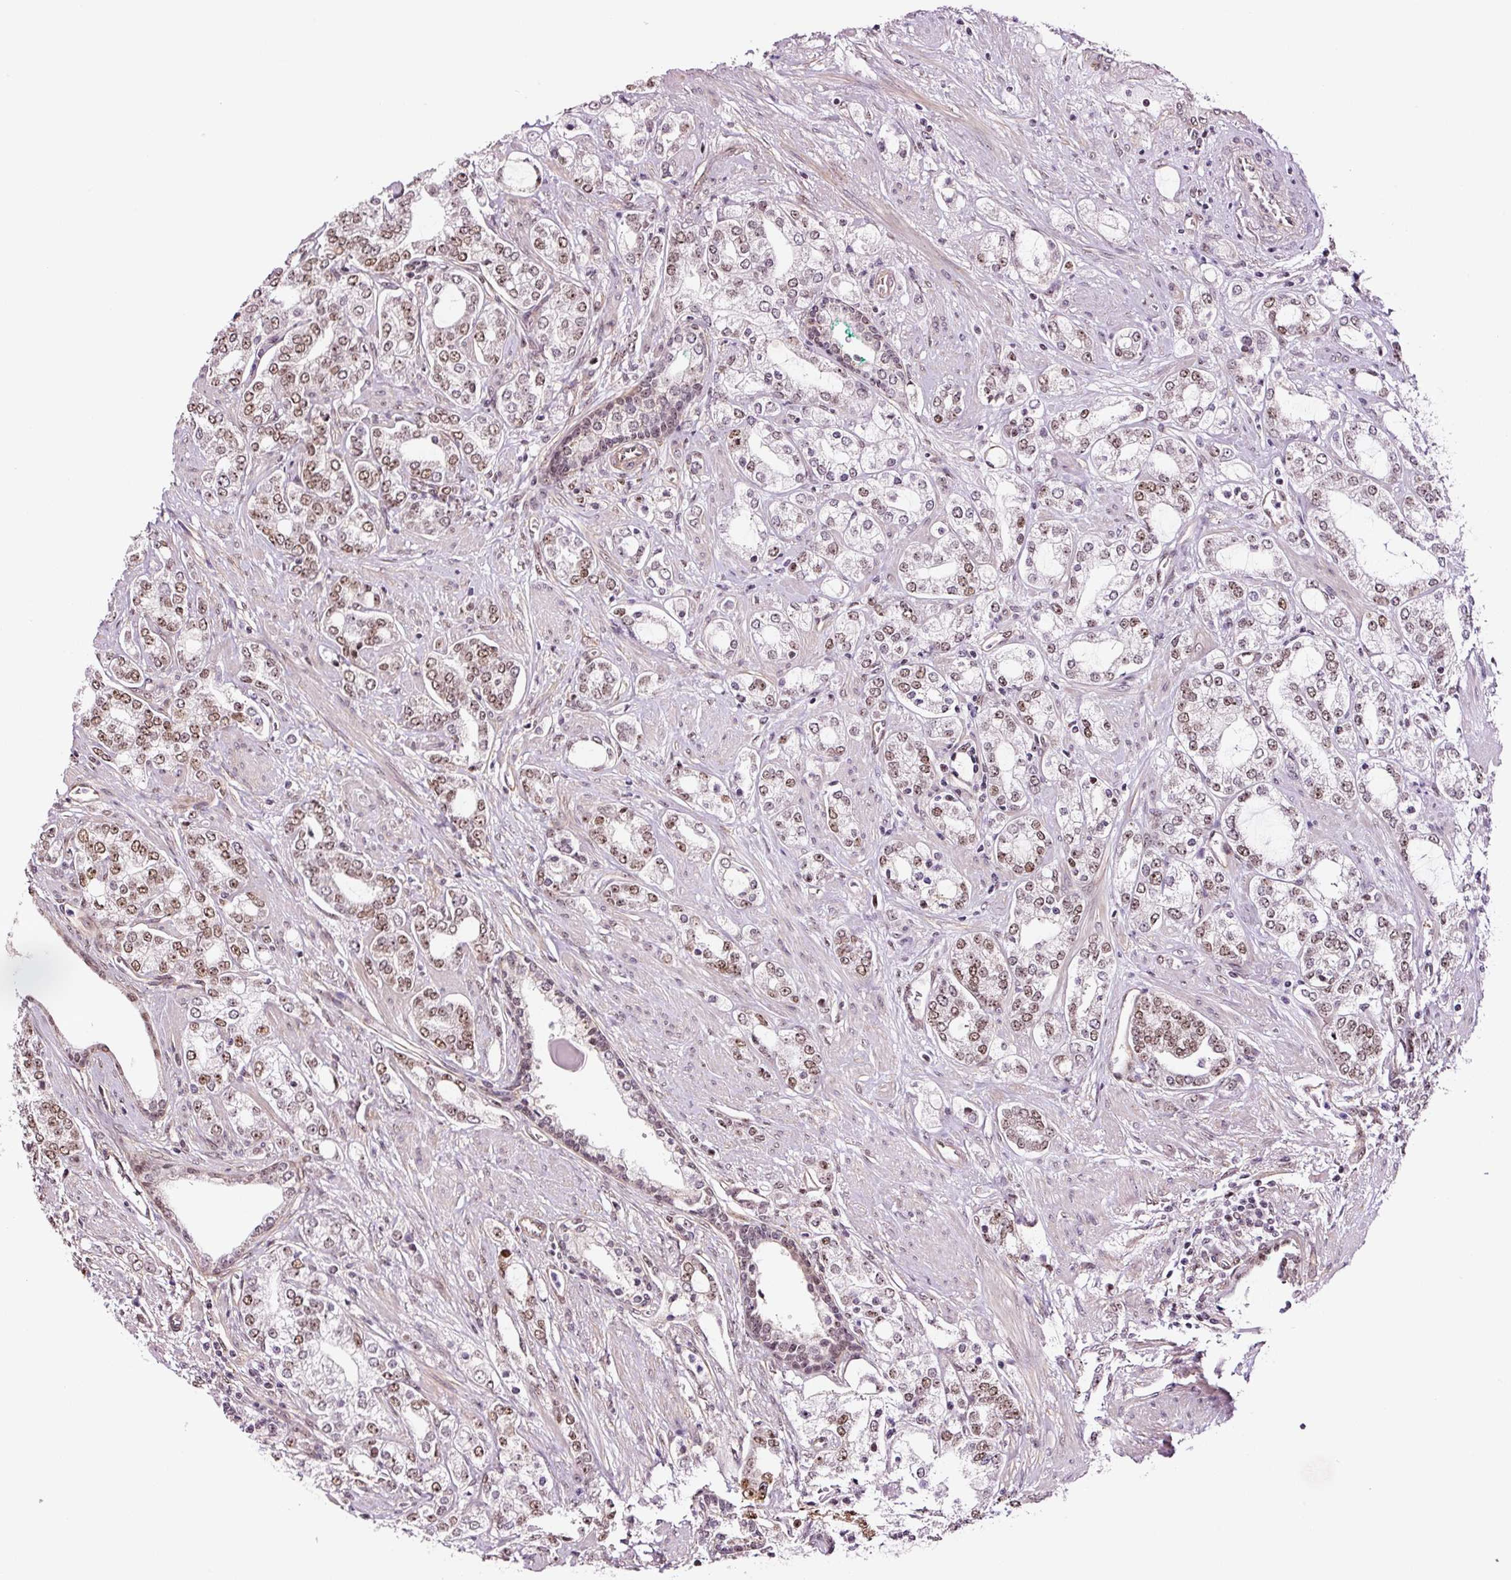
{"staining": {"intensity": "moderate", "quantity": "<25%", "location": "nuclear"}, "tissue": "prostate cancer", "cell_type": "Tumor cells", "image_type": "cancer", "snomed": [{"axis": "morphology", "description": "Adenocarcinoma, High grade"}, {"axis": "topography", "description": "Prostate"}], "caption": "Immunohistochemical staining of prostate adenocarcinoma (high-grade) displays low levels of moderate nuclear positivity in about <25% of tumor cells. (brown staining indicates protein expression, while blue staining denotes nuclei).", "gene": "GNL3", "patient": {"sex": "male", "age": 64}}